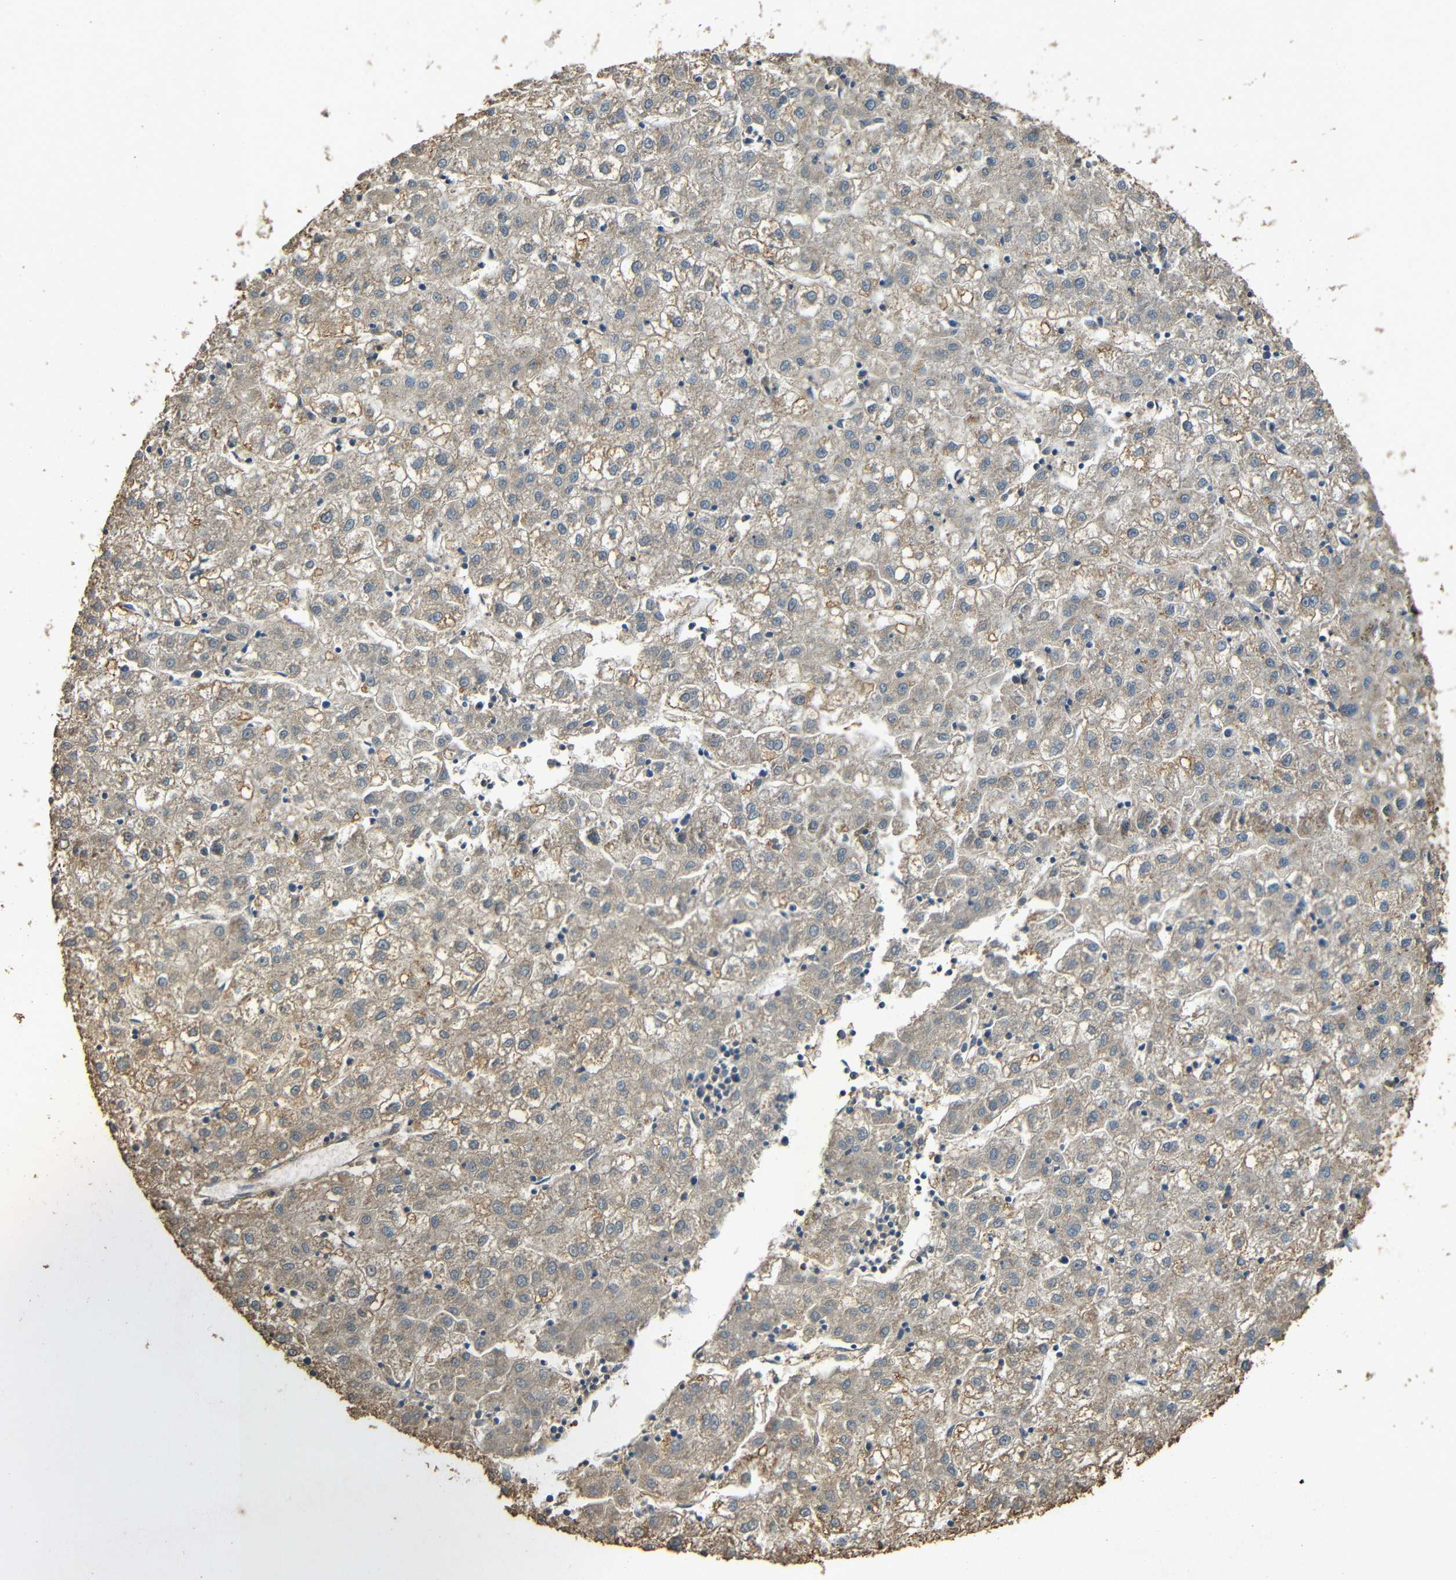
{"staining": {"intensity": "weak", "quantity": "25%-75%", "location": "cytoplasmic/membranous"}, "tissue": "liver cancer", "cell_type": "Tumor cells", "image_type": "cancer", "snomed": [{"axis": "morphology", "description": "Carcinoma, Hepatocellular, NOS"}, {"axis": "topography", "description": "Liver"}], "caption": "Approximately 25%-75% of tumor cells in liver cancer exhibit weak cytoplasmic/membranous protein expression as visualized by brown immunohistochemical staining.", "gene": "PDE5A", "patient": {"sex": "male", "age": 72}}